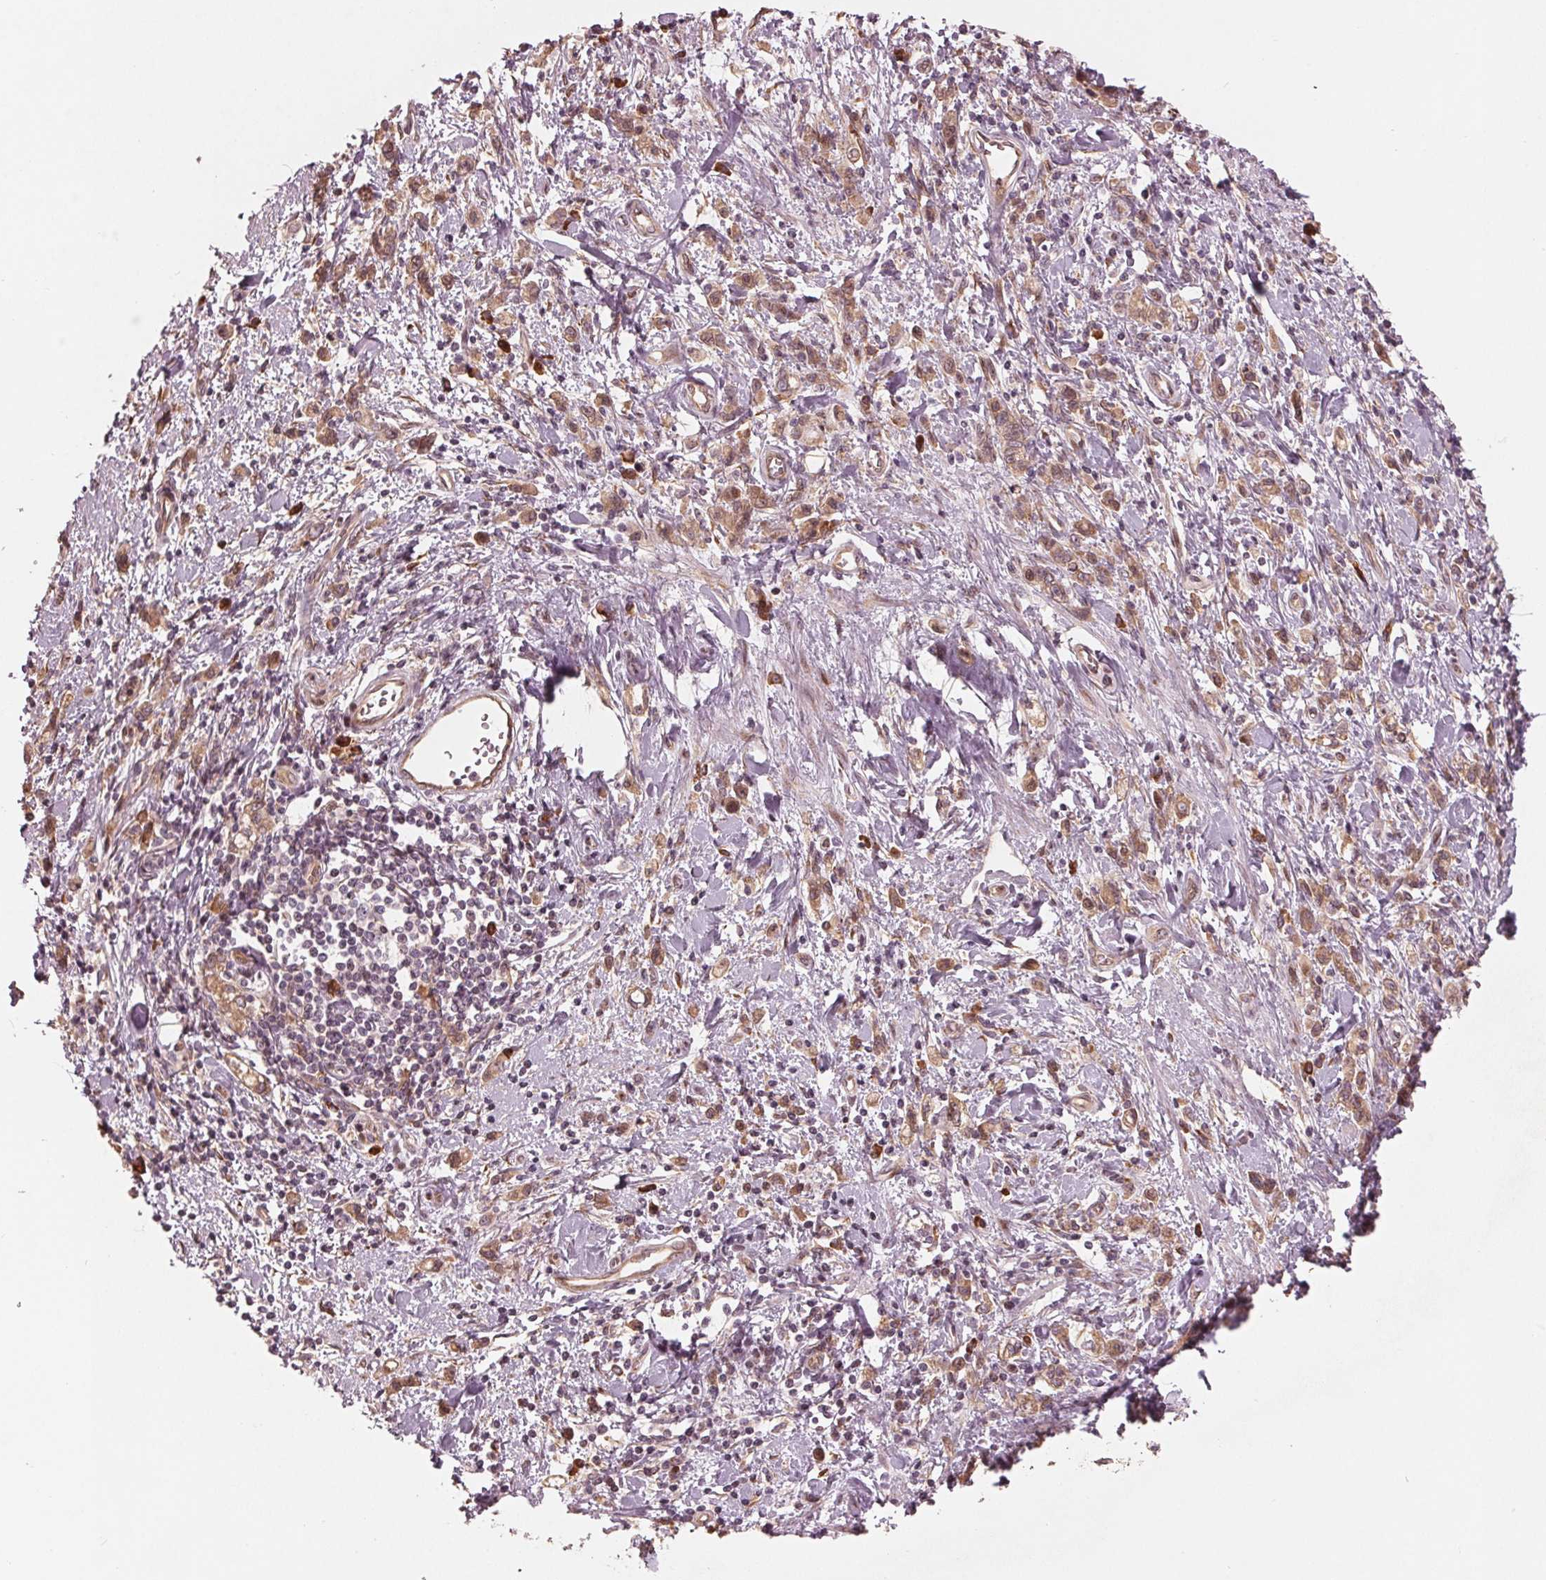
{"staining": {"intensity": "weak", "quantity": ">75%", "location": "cytoplasmic/membranous,nuclear"}, "tissue": "stomach cancer", "cell_type": "Tumor cells", "image_type": "cancer", "snomed": [{"axis": "morphology", "description": "Adenocarcinoma, NOS"}, {"axis": "topography", "description": "Stomach"}], "caption": "Adenocarcinoma (stomach) stained for a protein (brown) shows weak cytoplasmic/membranous and nuclear positive staining in about >75% of tumor cells.", "gene": "CMIP", "patient": {"sex": "male", "age": 77}}